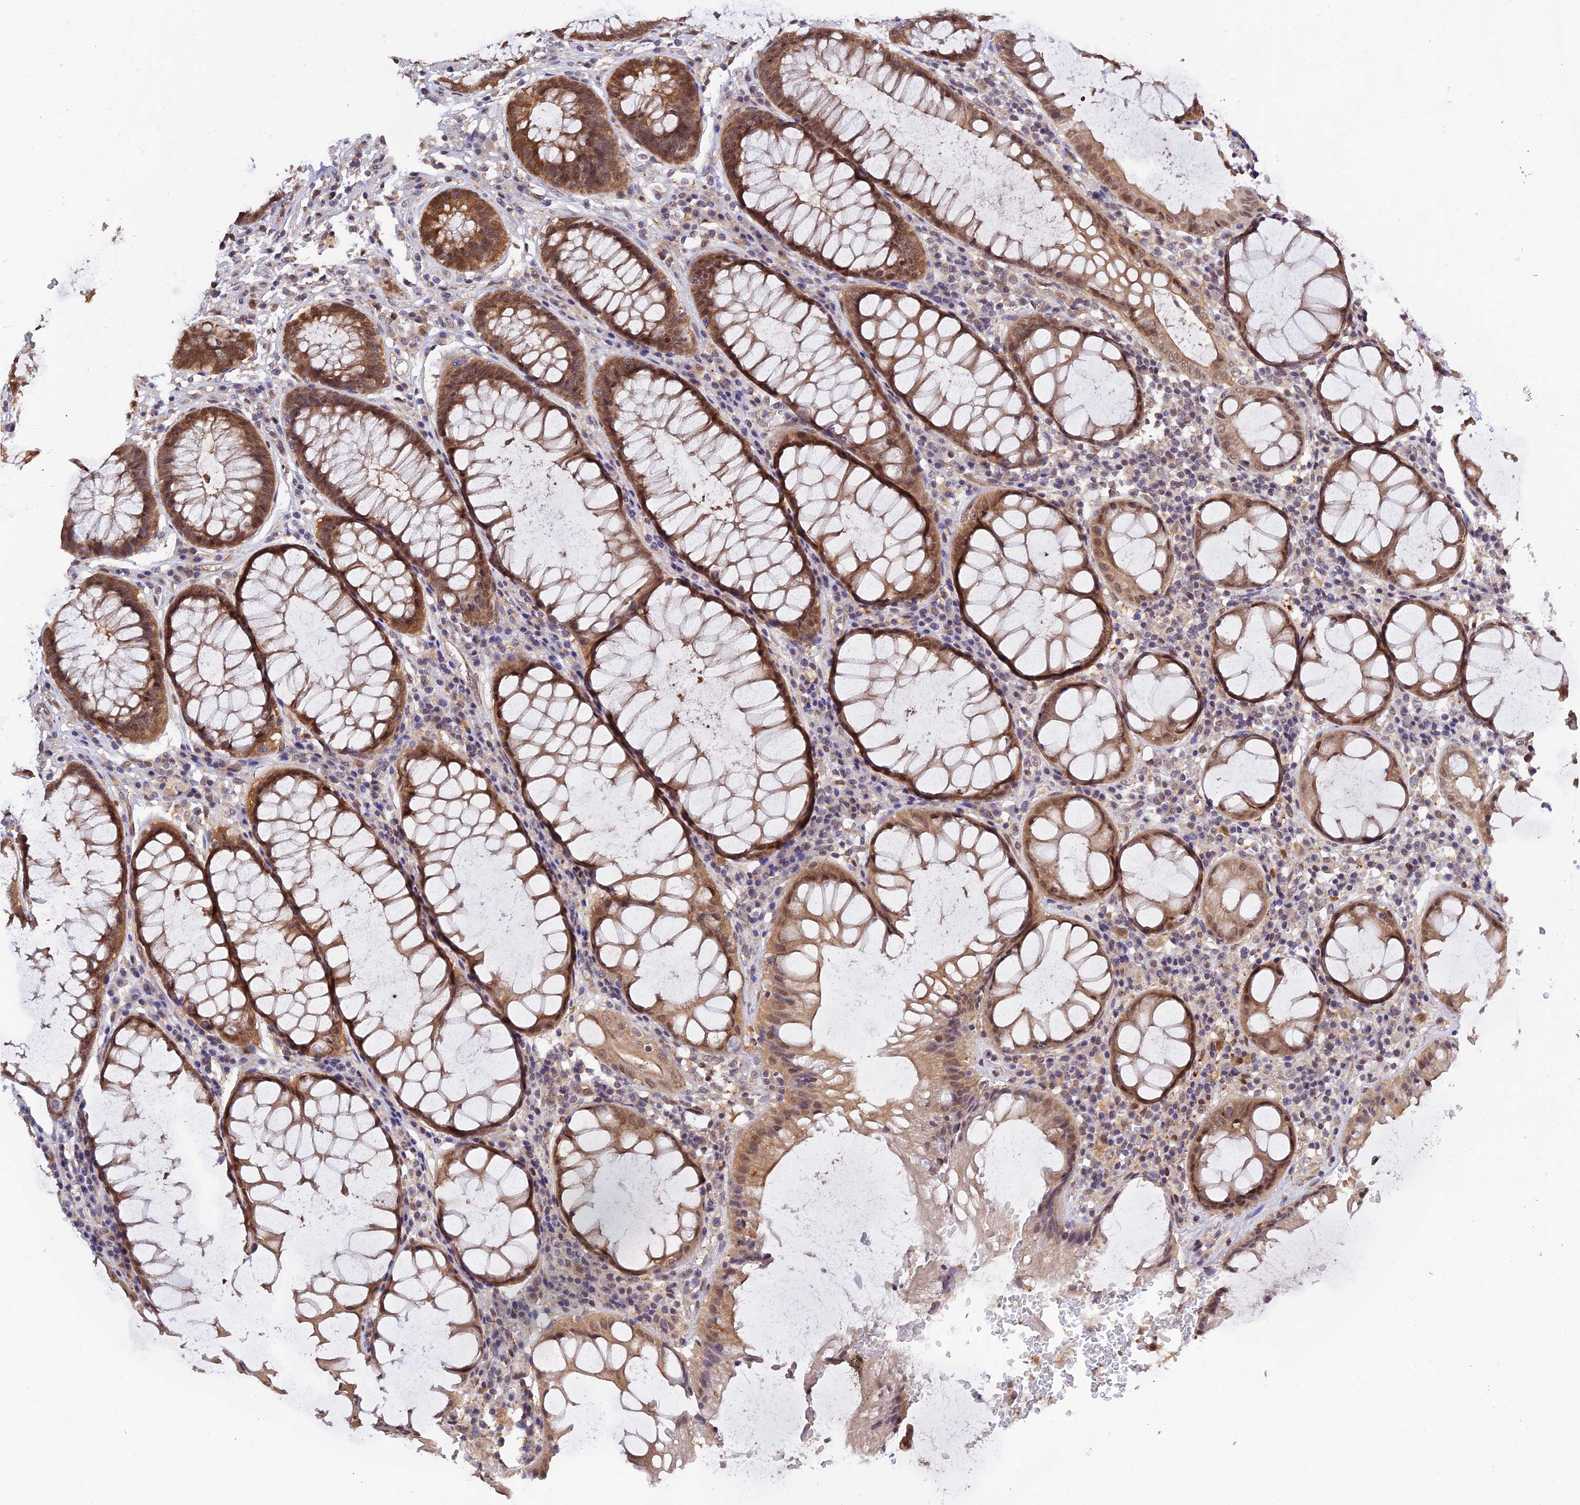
{"staining": {"intensity": "moderate", "quantity": ">75%", "location": "cytoplasmic/membranous,nuclear"}, "tissue": "rectum", "cell_type": "Glandular cells", "image_type": "normal", "snomed": [{"axis": "morphology", "description": "Normal tissue, NOS"}, {"axis": "topography", "description": "Rectum"}], "caption": "Glandular cells demonstrate medium levels of moderate cytoplasmic/membranous,nuclear positivity in approximately >75% of cells in benign rectum.", "gene": "MNS1", "patient": {"sex": "male", "age": 64}}